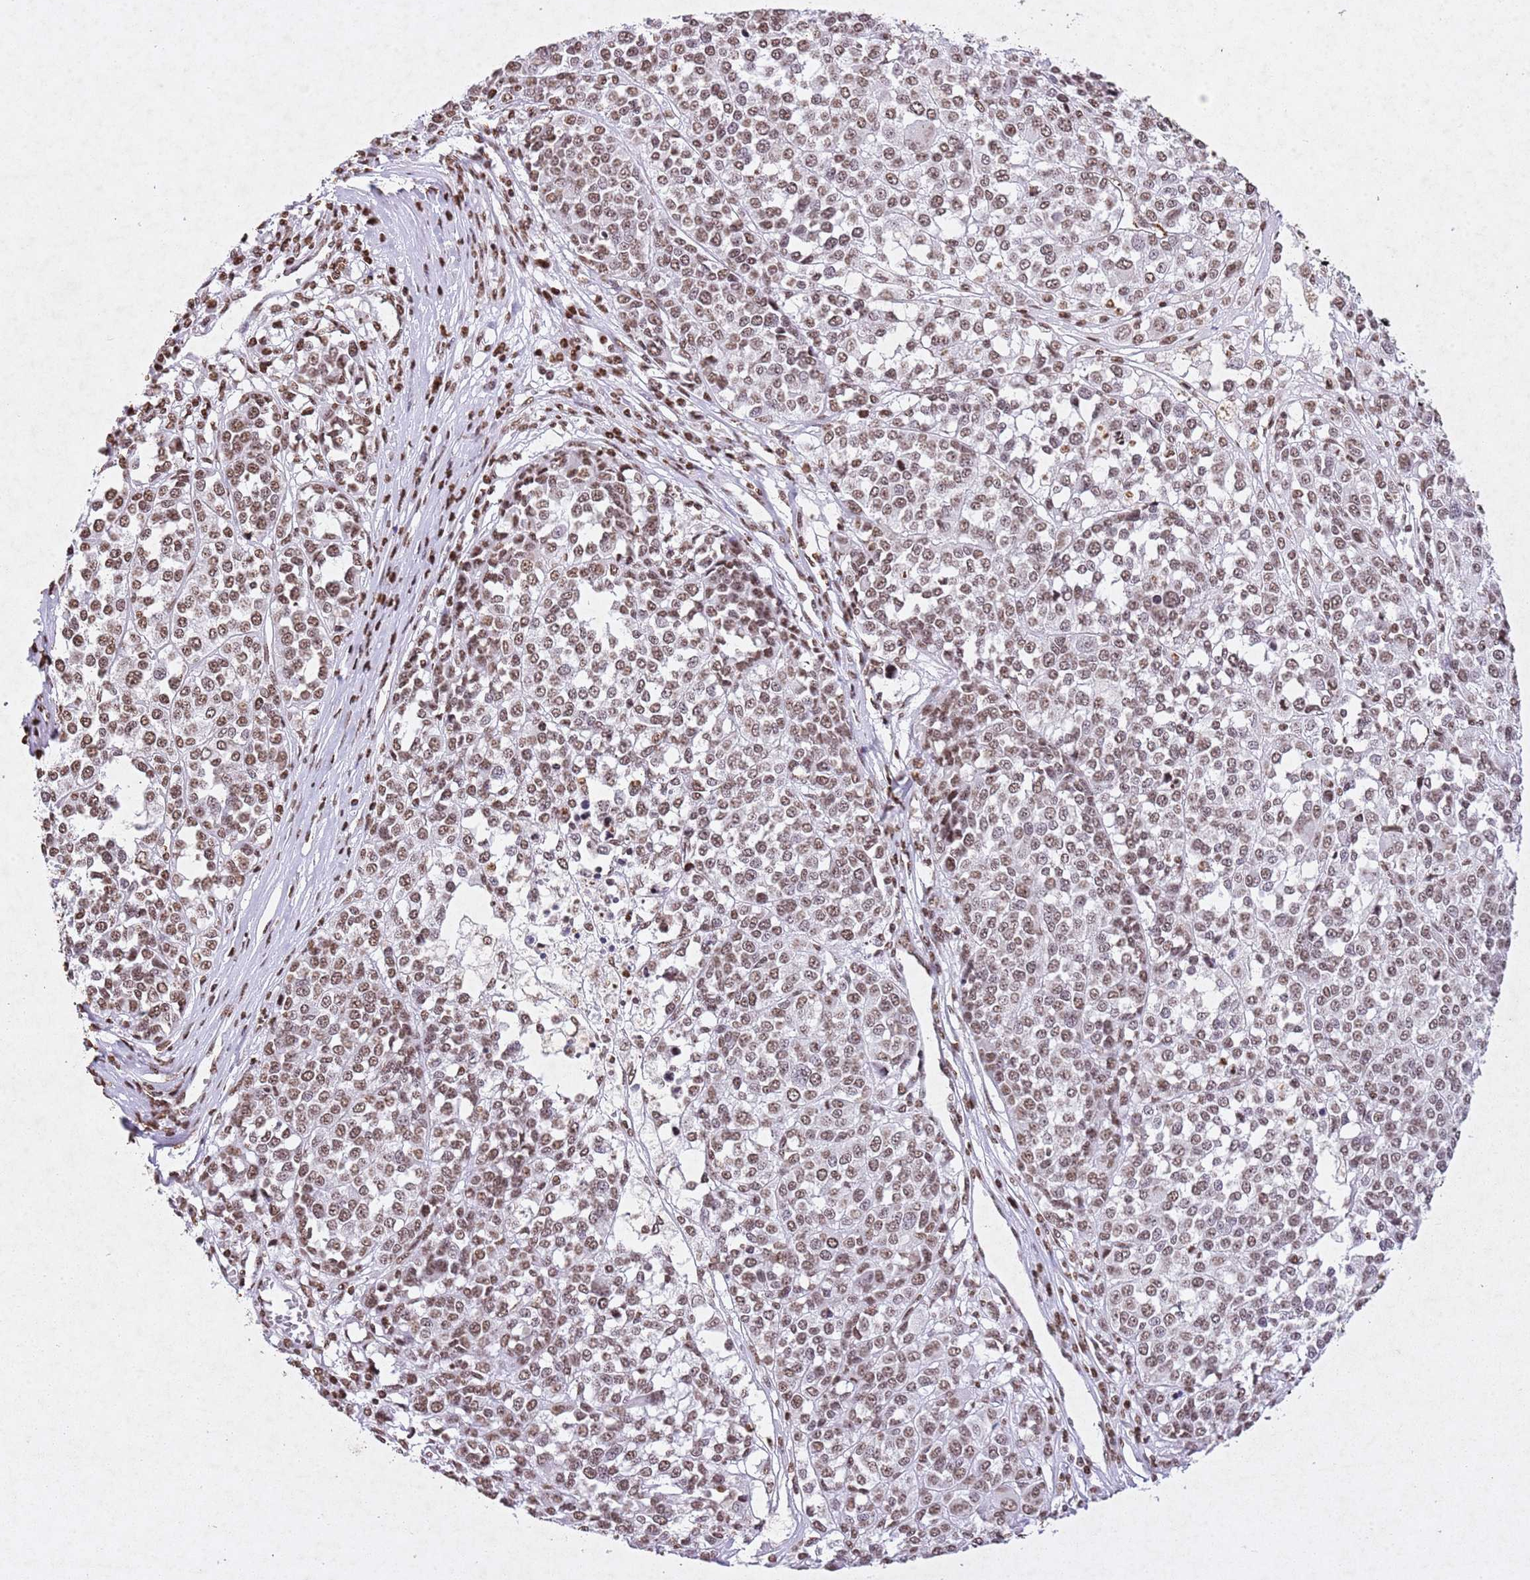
{"staining": {"intensity": "moderate", "quantity": ">75%", "location": "nuclear"}, "tissue": "melanoma", "cell_type": "Tumor cells", "image_type": "cancer", "snomed": [{"axis": "morphology", "description": "Malignant melanoma, Metastatic site"}, {"axis": "topography", "description": "Lymph node"}], "caption": "Immunohistochemistry (IHC) staining of melanoma, which shows medium levels of moderate nuclear staining in approximately >75% of tumor cells indicating moderate nuclear protein expression. The staining was performed using DAB (brown) for protein detection and nuclei were counterstained in hematoxylin (blue).", "gene": "BMAL1", "patient": {"sex": "male", "age": 44}}